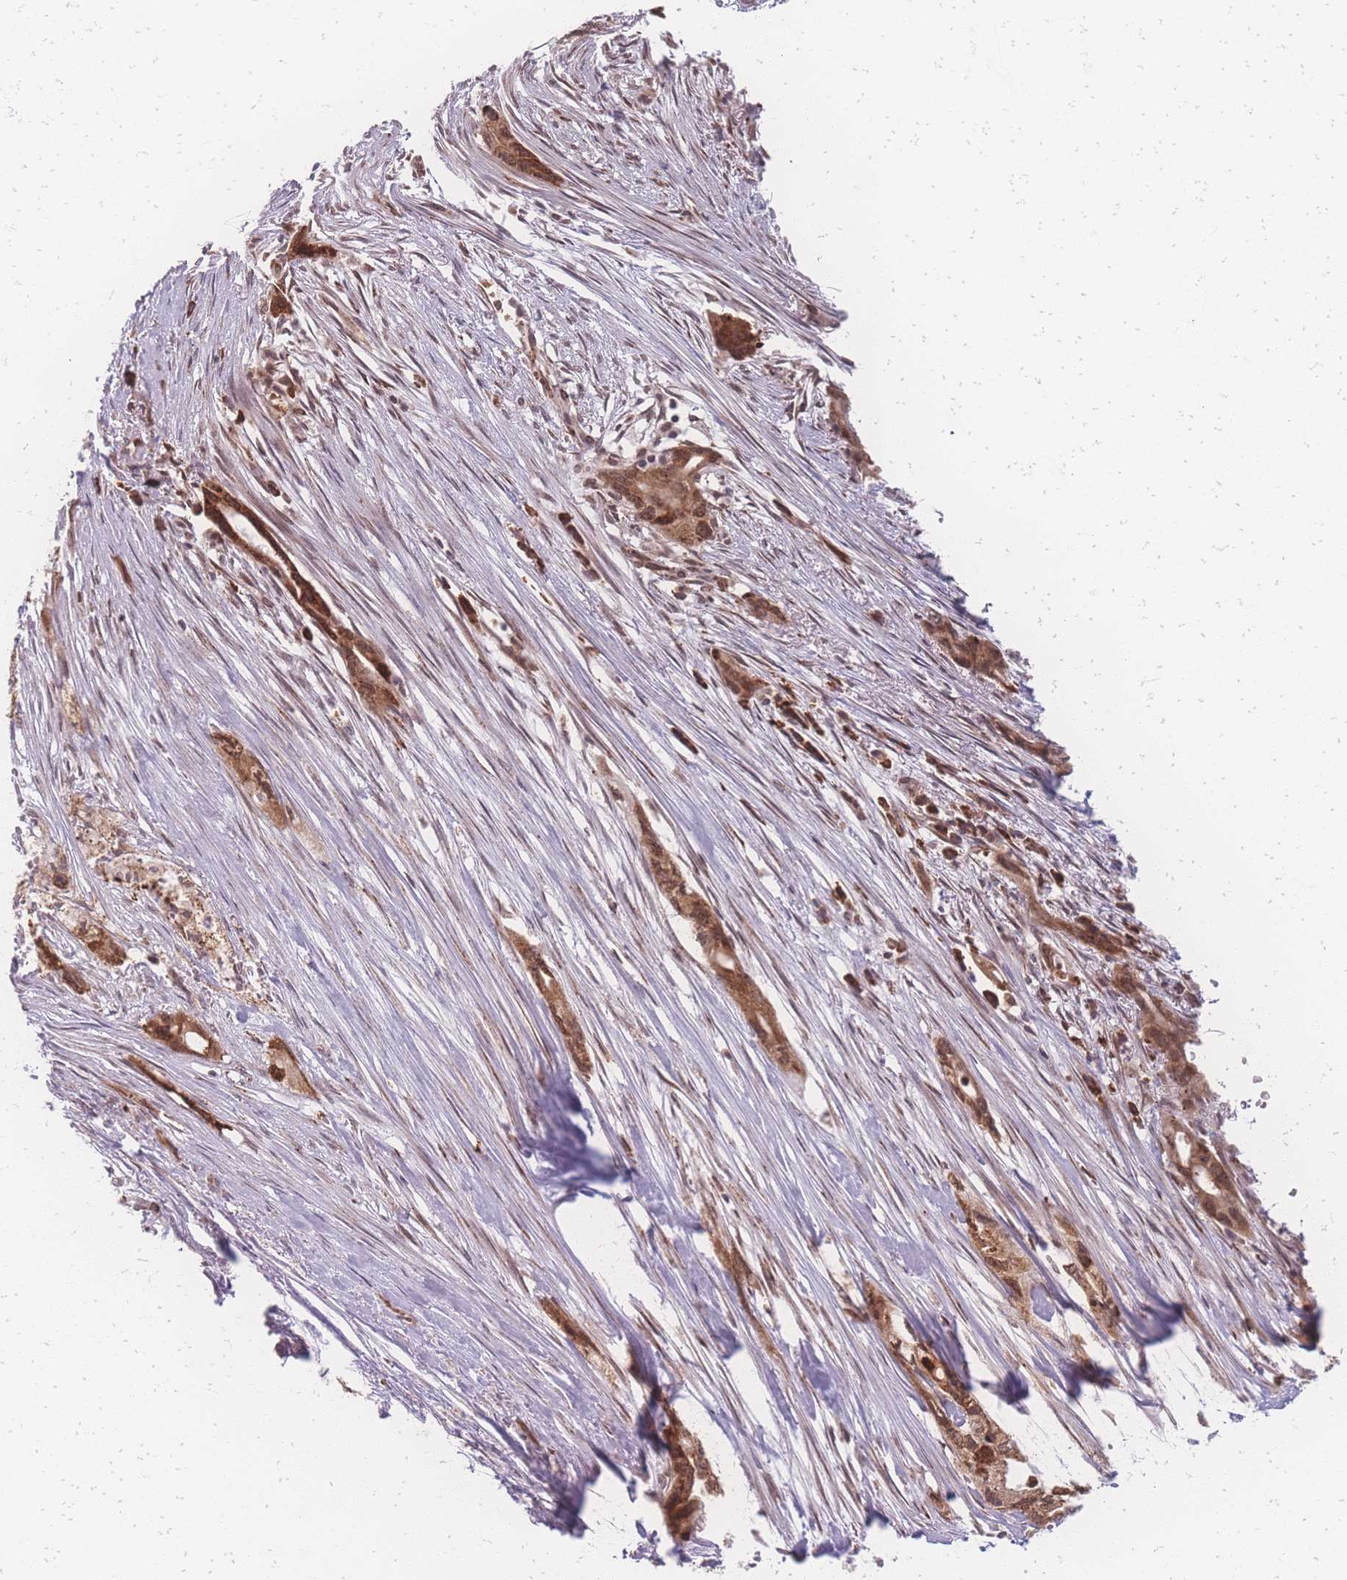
{"staining": {"intensity": "moderate", "quantity": "25%-75%", "location": "cytoplasmic/membranous,nuclear"}, "tissue": "pancreatic cancer", "cell_type": "Tumor cells", "image_type": "cancer", "snomed": [{"axis": "morphology", "description": "Adenocarcinoma, NOS"}, {"axis": "topography", "description": "Pancreas"}], "caption": "IHC histopathology image of human pancreatic cancer (adenocarcinoma) stained for a protein (brown), which exhibits medium levels of moderate cytoplasmic/membranous and nuclear staining in approximately 25%-75% of tumor cells.", "gene": "ZC3H13", "patient": {"sex": "female", "age": 73}}